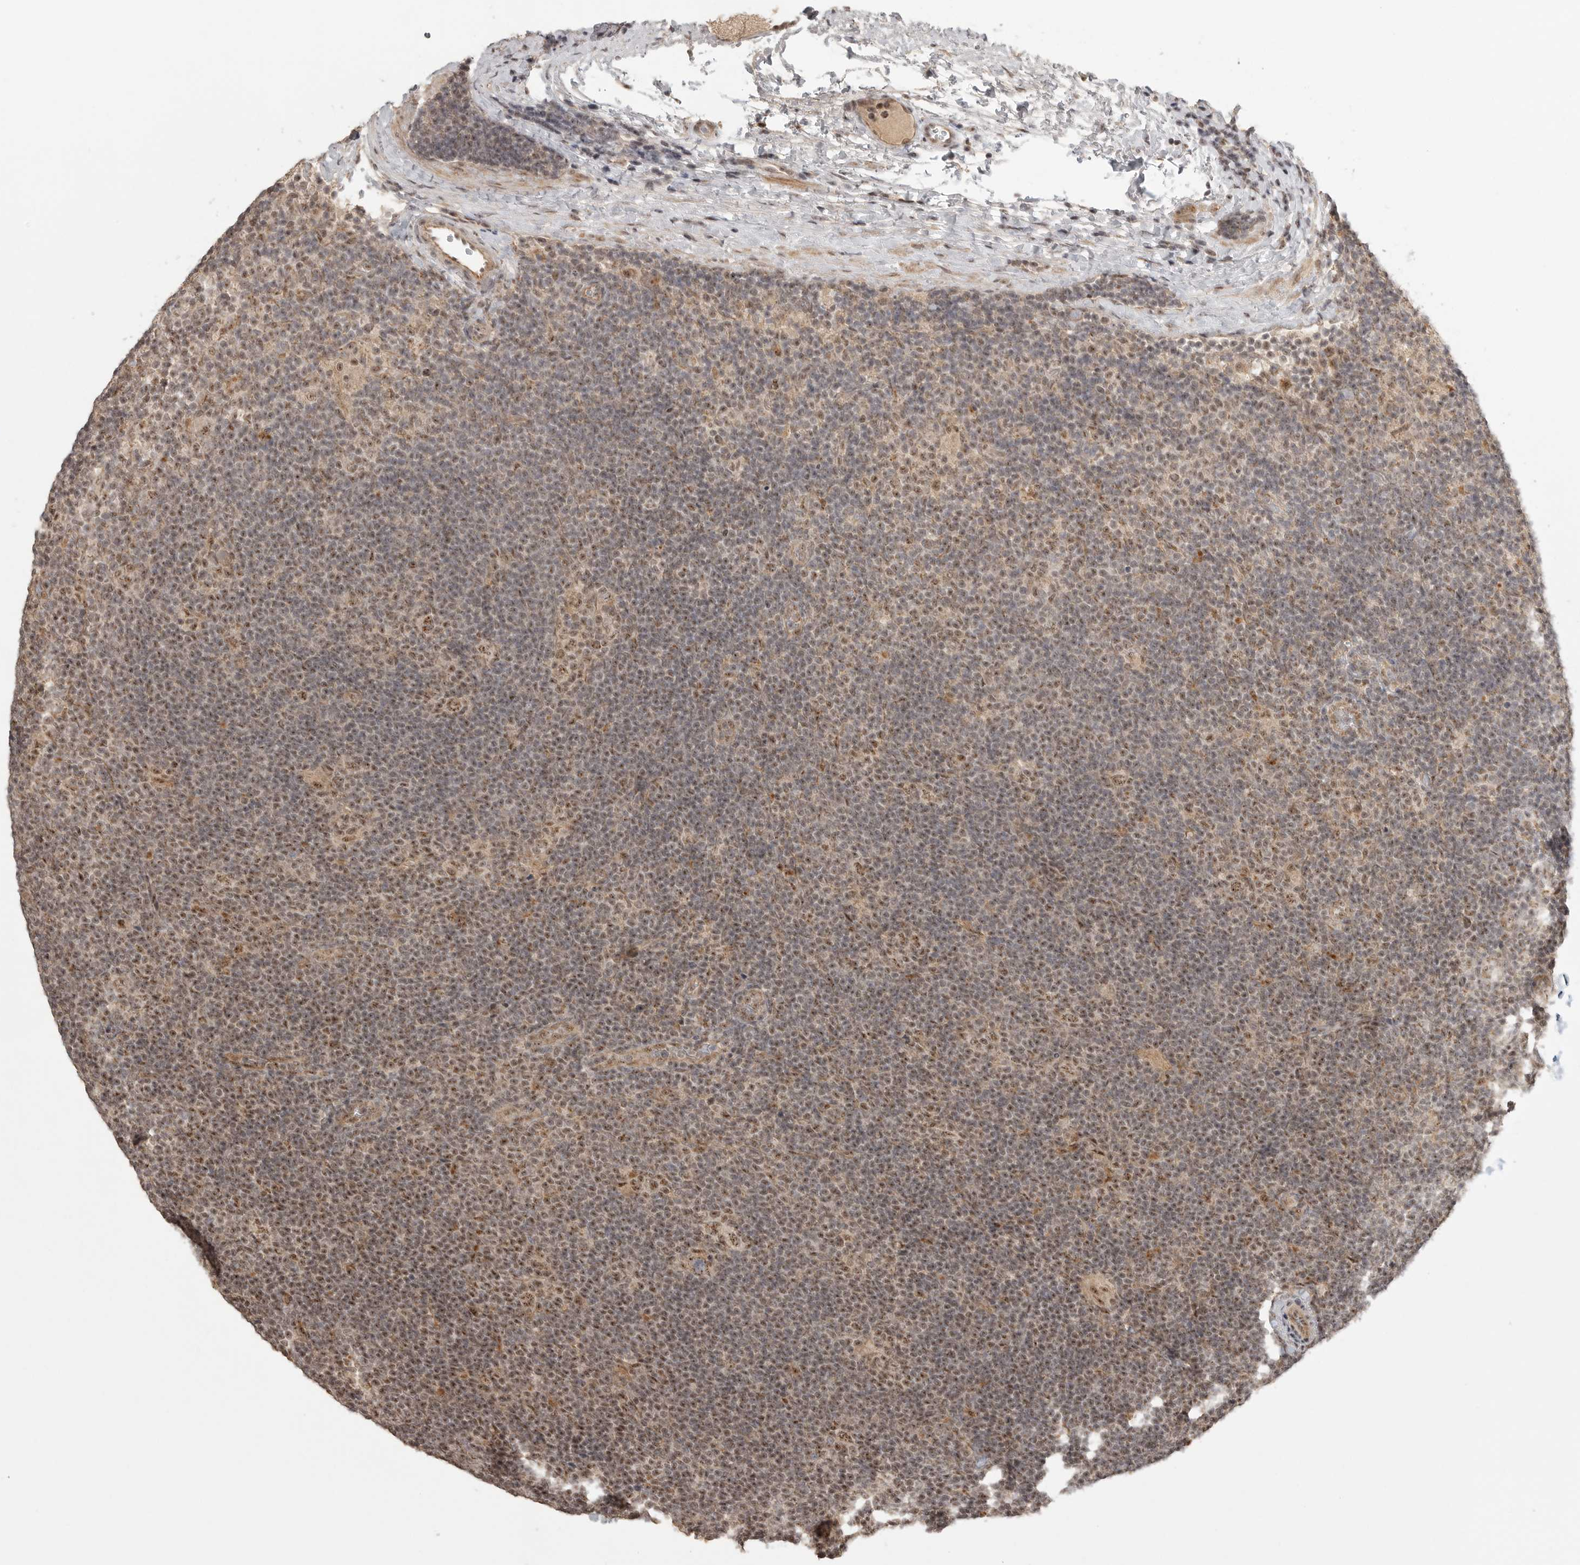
{"staining": {"intensity": "moderate", "quantity": ">75%", "location": "nuclear"}, "tissue": "lymphoma", "cell_type": "Tumor cells", "image_type": "cancer", "snomed": [{"axis": "morphology", "description": "Hodgkin's disease, NOS"}, {"axis": "topography", "description": "Lymph node"}], "caption": "IHC of human Hodgkin's disease exhibits medium levels of moderate nuclear staining in about >75% of tumor cells.", "gene": "POMP", "patient": {"sex": "female", "age": 57}}